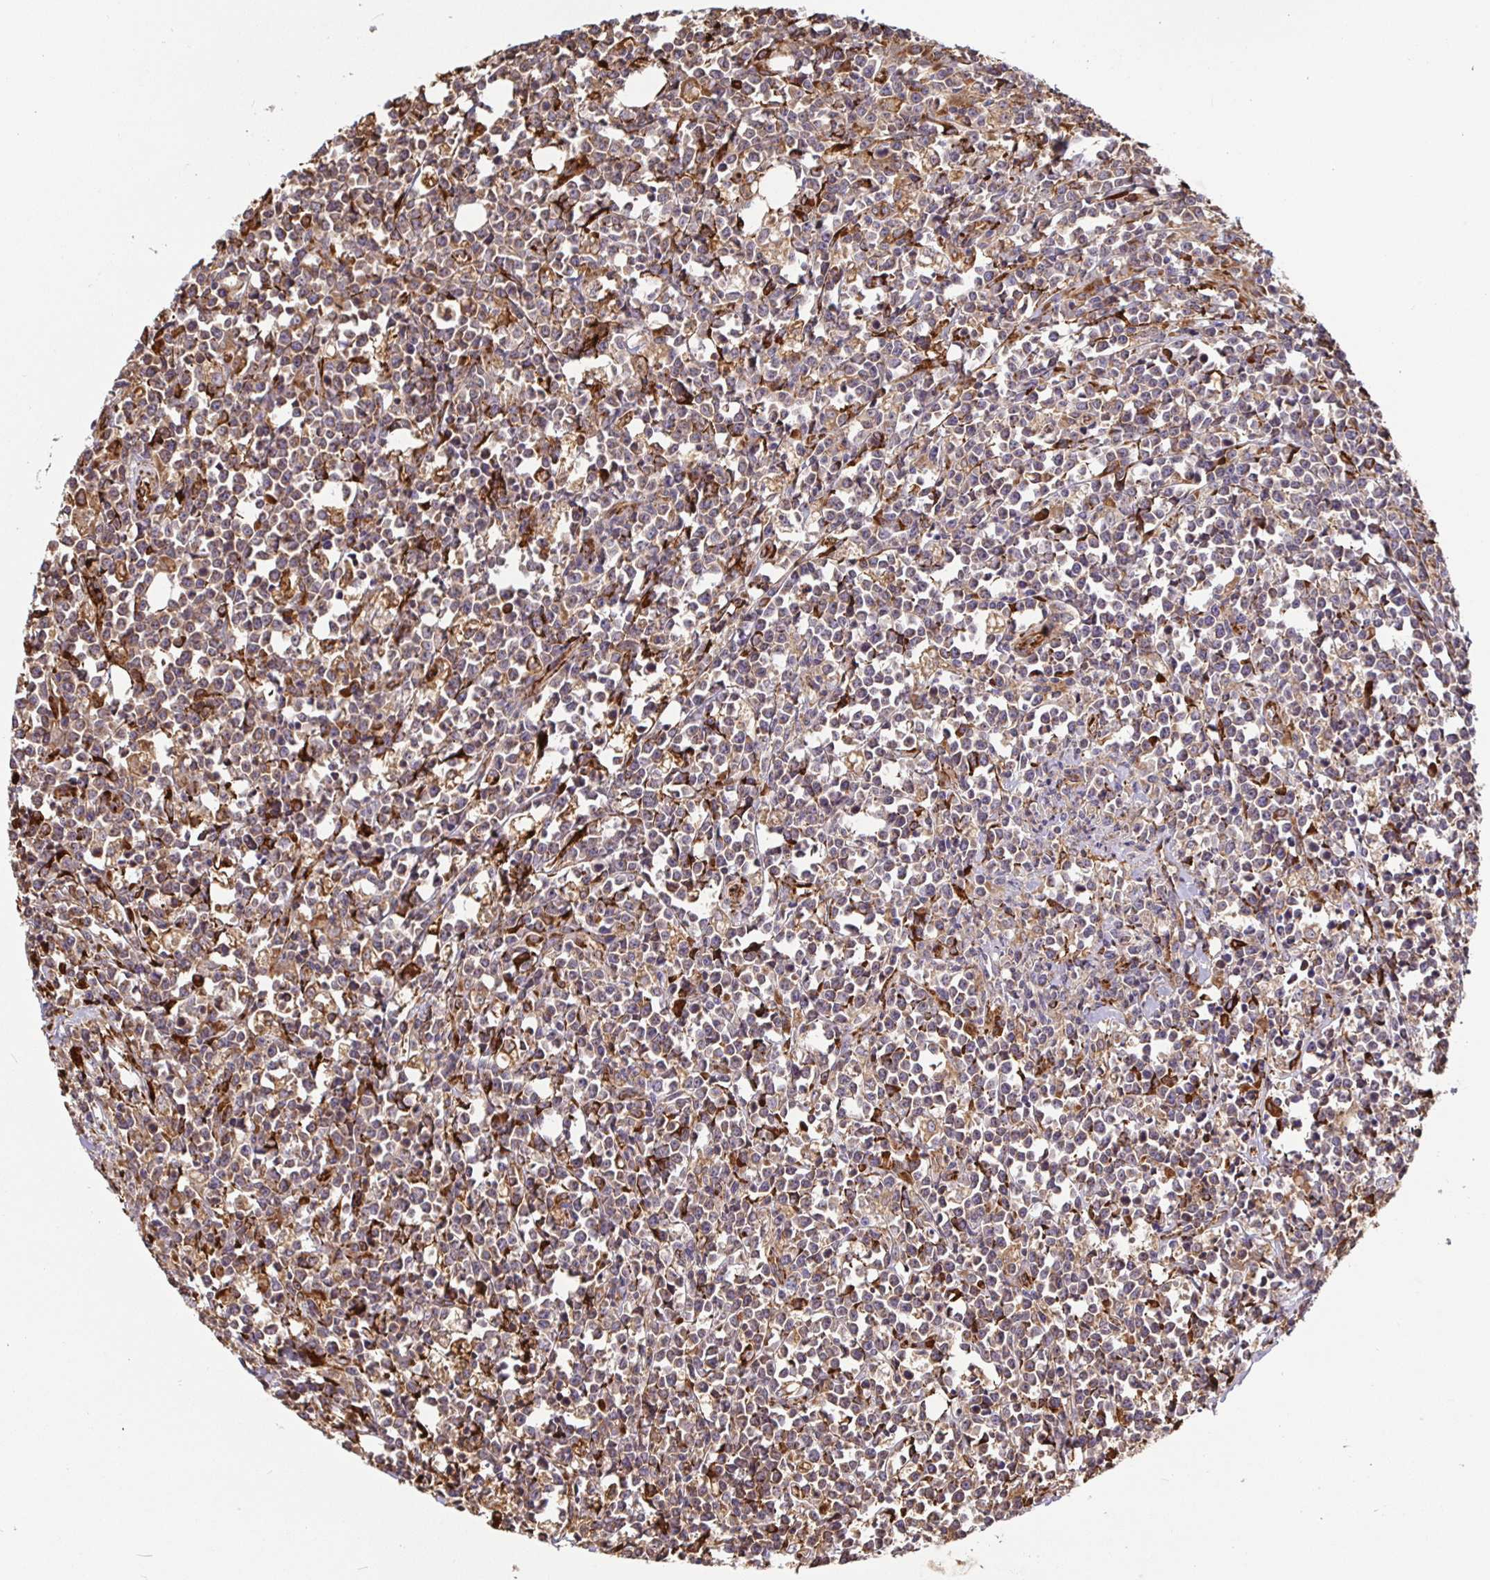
{"staining": {"intensity": "moderate", "quantity": "25%-75%", "location": "cytoplasmic/membranous"}, "tissue": "lymphoma", "cell_type": "Tumor cells", "image_type": "cancer", "snomed": [{"axis": "morphology", "description": "Malignant lymphoma, non-Hodgkin's type, High grade"}, {"axis": "topography", "description": "Small intestine"}], "caption": "Immunohistochemistry of human lymphoma demonstrates medium levels of moderate cytoplasmic/membranous positivity in about 25%-75% of tumor cells.", "gene": "MAOA", "patient": {"sex": "female", "age": 56}}